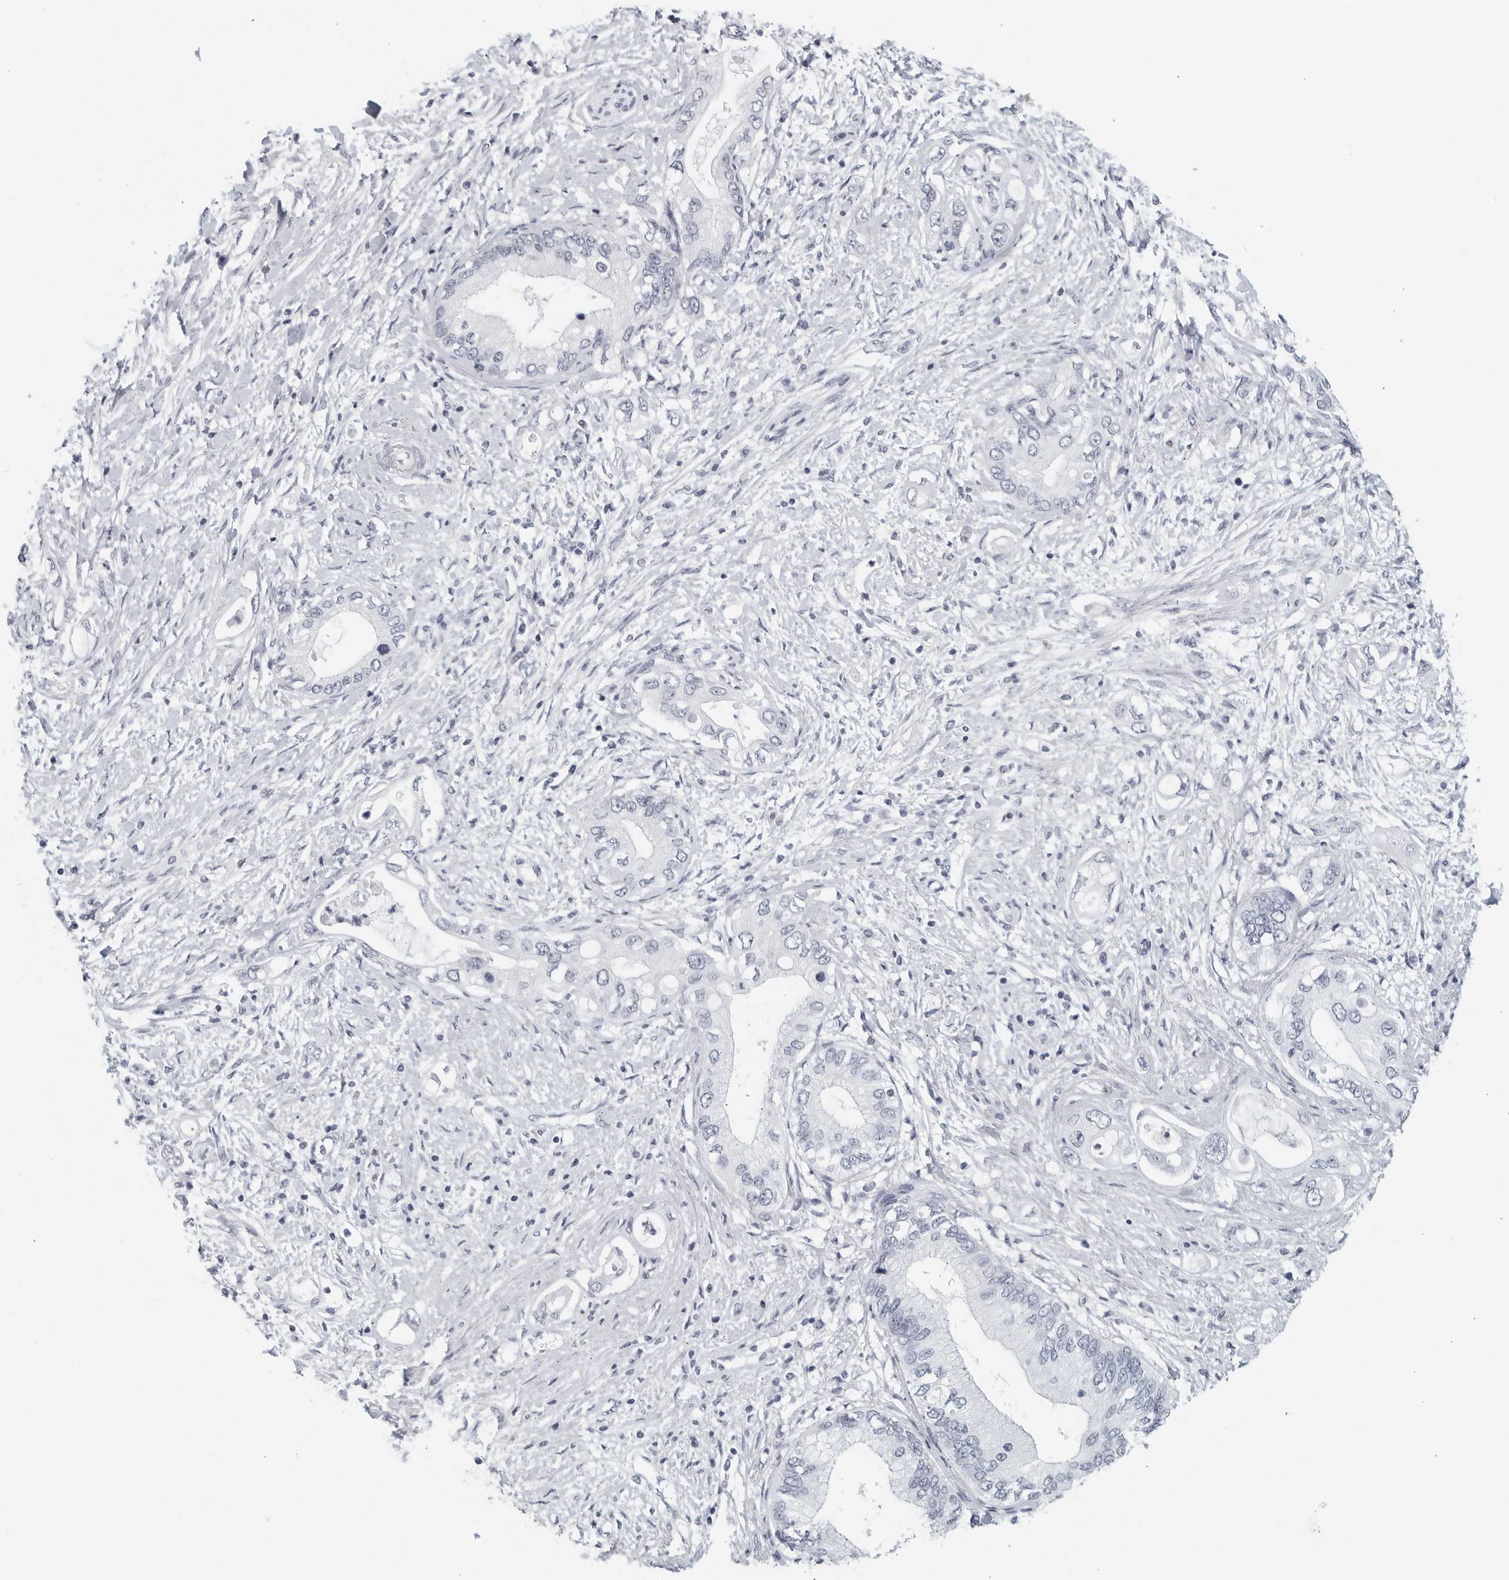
{"staining": {"intensity": "negative", "quantity": "none", "location": "none"}, "tissue": "pancreatic cancer", "cell_type": "Tumor cells", "image_type": "cancer", "snomed": [{"axis": "morphology", "description": "Inflammation, NOS"}, {"axis": "morphology", "description": "Adenocarcinoma, NOS"}, {"axis": "topography", "description": "Pancreas"}], "caption": "A high-resolution histopathology image shows IHC staining of adenocarcinoma (pancreatic), which reveals no significant positivity in tumor cells.", "gene": "KLK7", "patient": {"sex": "female", "age": 56}}